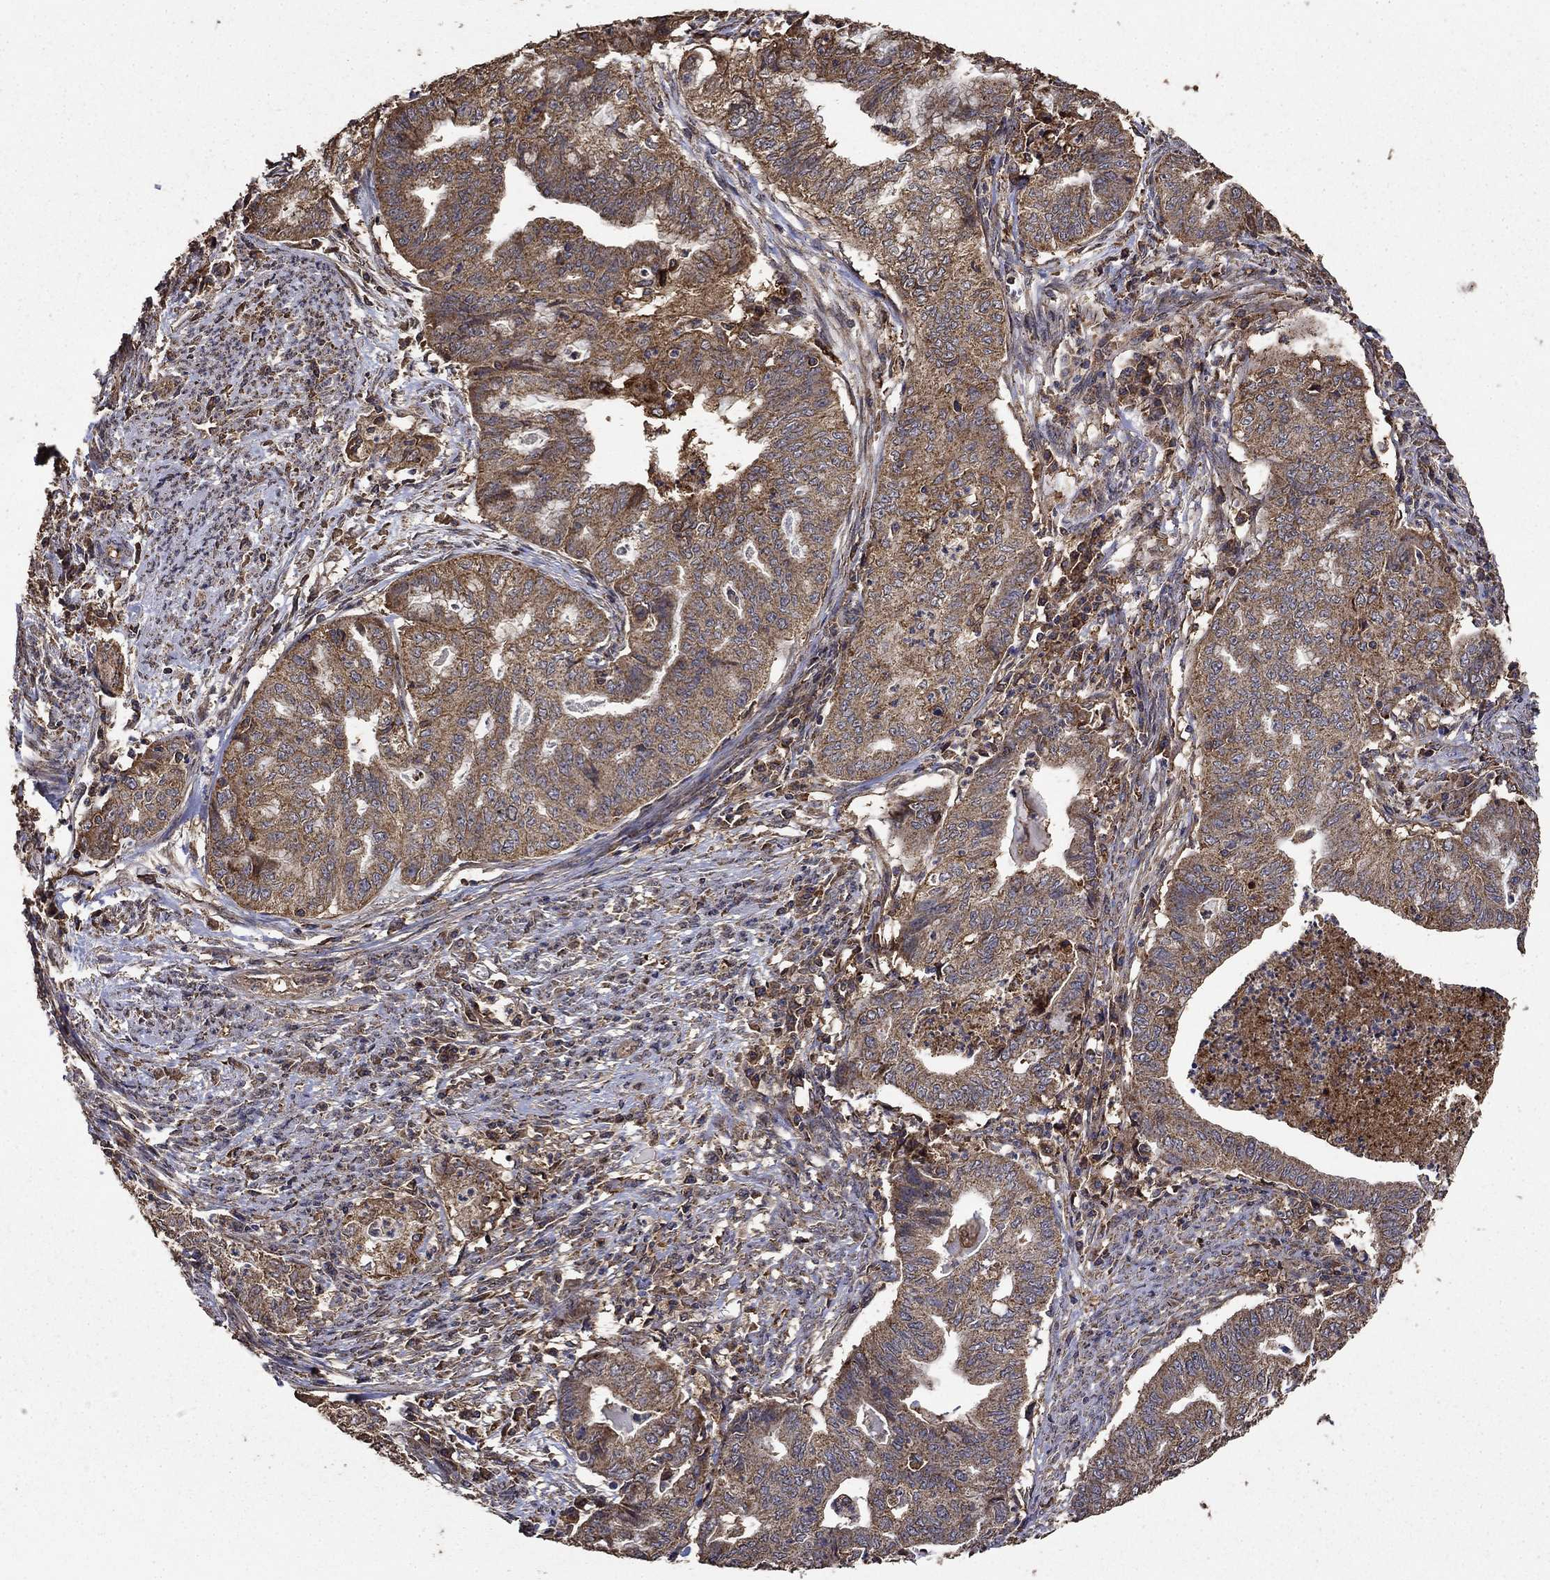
{"staining": {"intensity": "moderate", "quantity": ">75%", "location": "cytoplasmic/membranous"}, "tissue": "endometrial cancer", "cell_type": "Tumor cells", "image_type": "cancer", "snomed": [{"axis": "morphology", "description": "Adenocarcinoma, NOS"}, {"axis": "topography", "description": "Endometrium"}], "caption": "A photomicrograph of human endometrial adenocarcinoma stained for a protein demonstrates moderate cytoplasmic/membranous brown staining in tumor cells.", "gene": "IFRD1", "patient": {"sex": "female", "age": 79}}